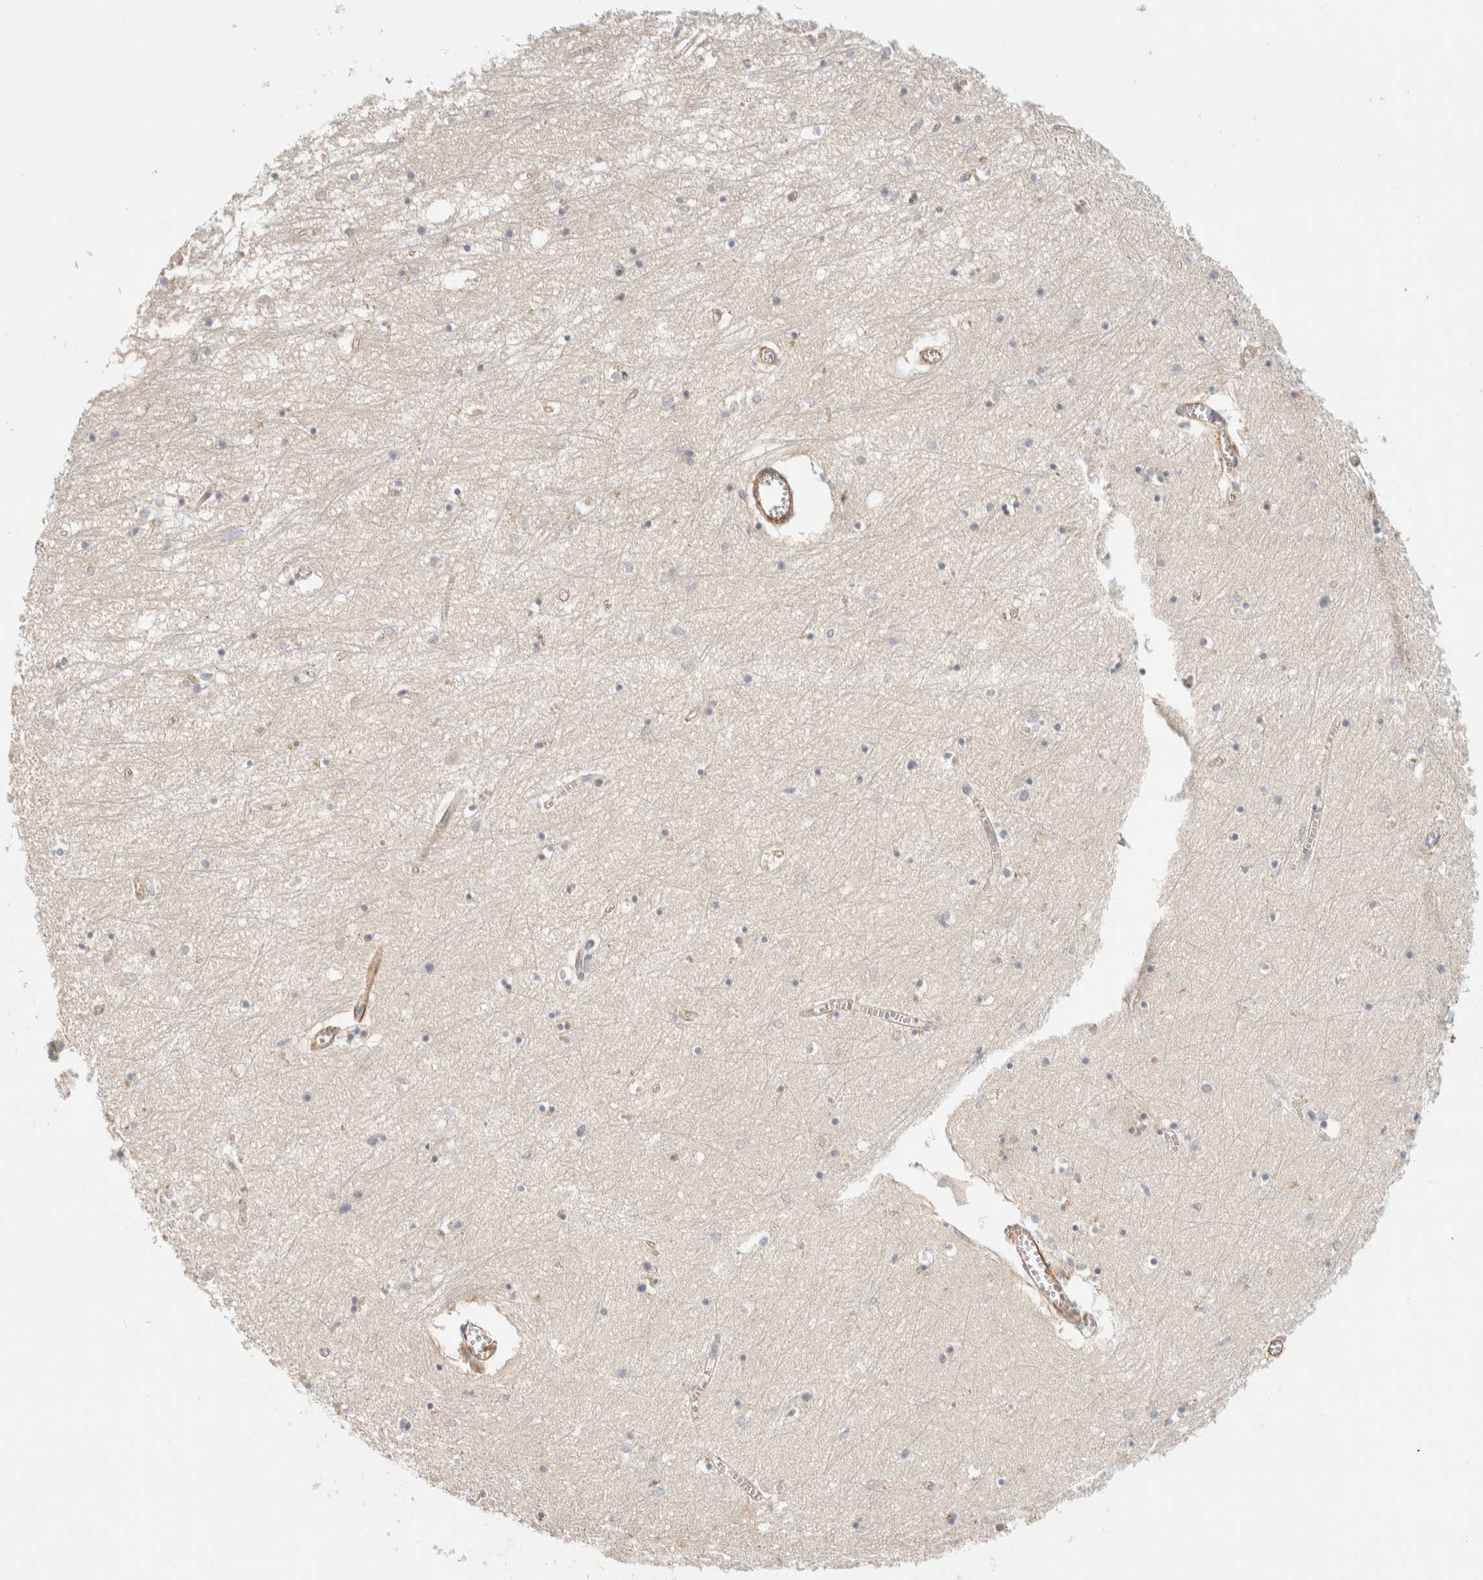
{"staining": {"intensity": "weak", "quantity": "<25%", "location": "cytoplasmic/membranous"}, "tissue": "hippocampus", "cell_type": "Glial cells", "image_type": "normal", "snomed": [{"axis": "morphology", "description": "Normal tissue, NOS"}, {"axis": "topography", "description": "Hippocampus"}], "caption": "Immunohistochemistry histopathology image of normal hippocampus: hippocampus stained with DAB (3,3'-diaminobenzidine) shows no significant protein expression in glial cells.", "gene": "FAT1", "patient": {"sex": "male", "age": 70}}